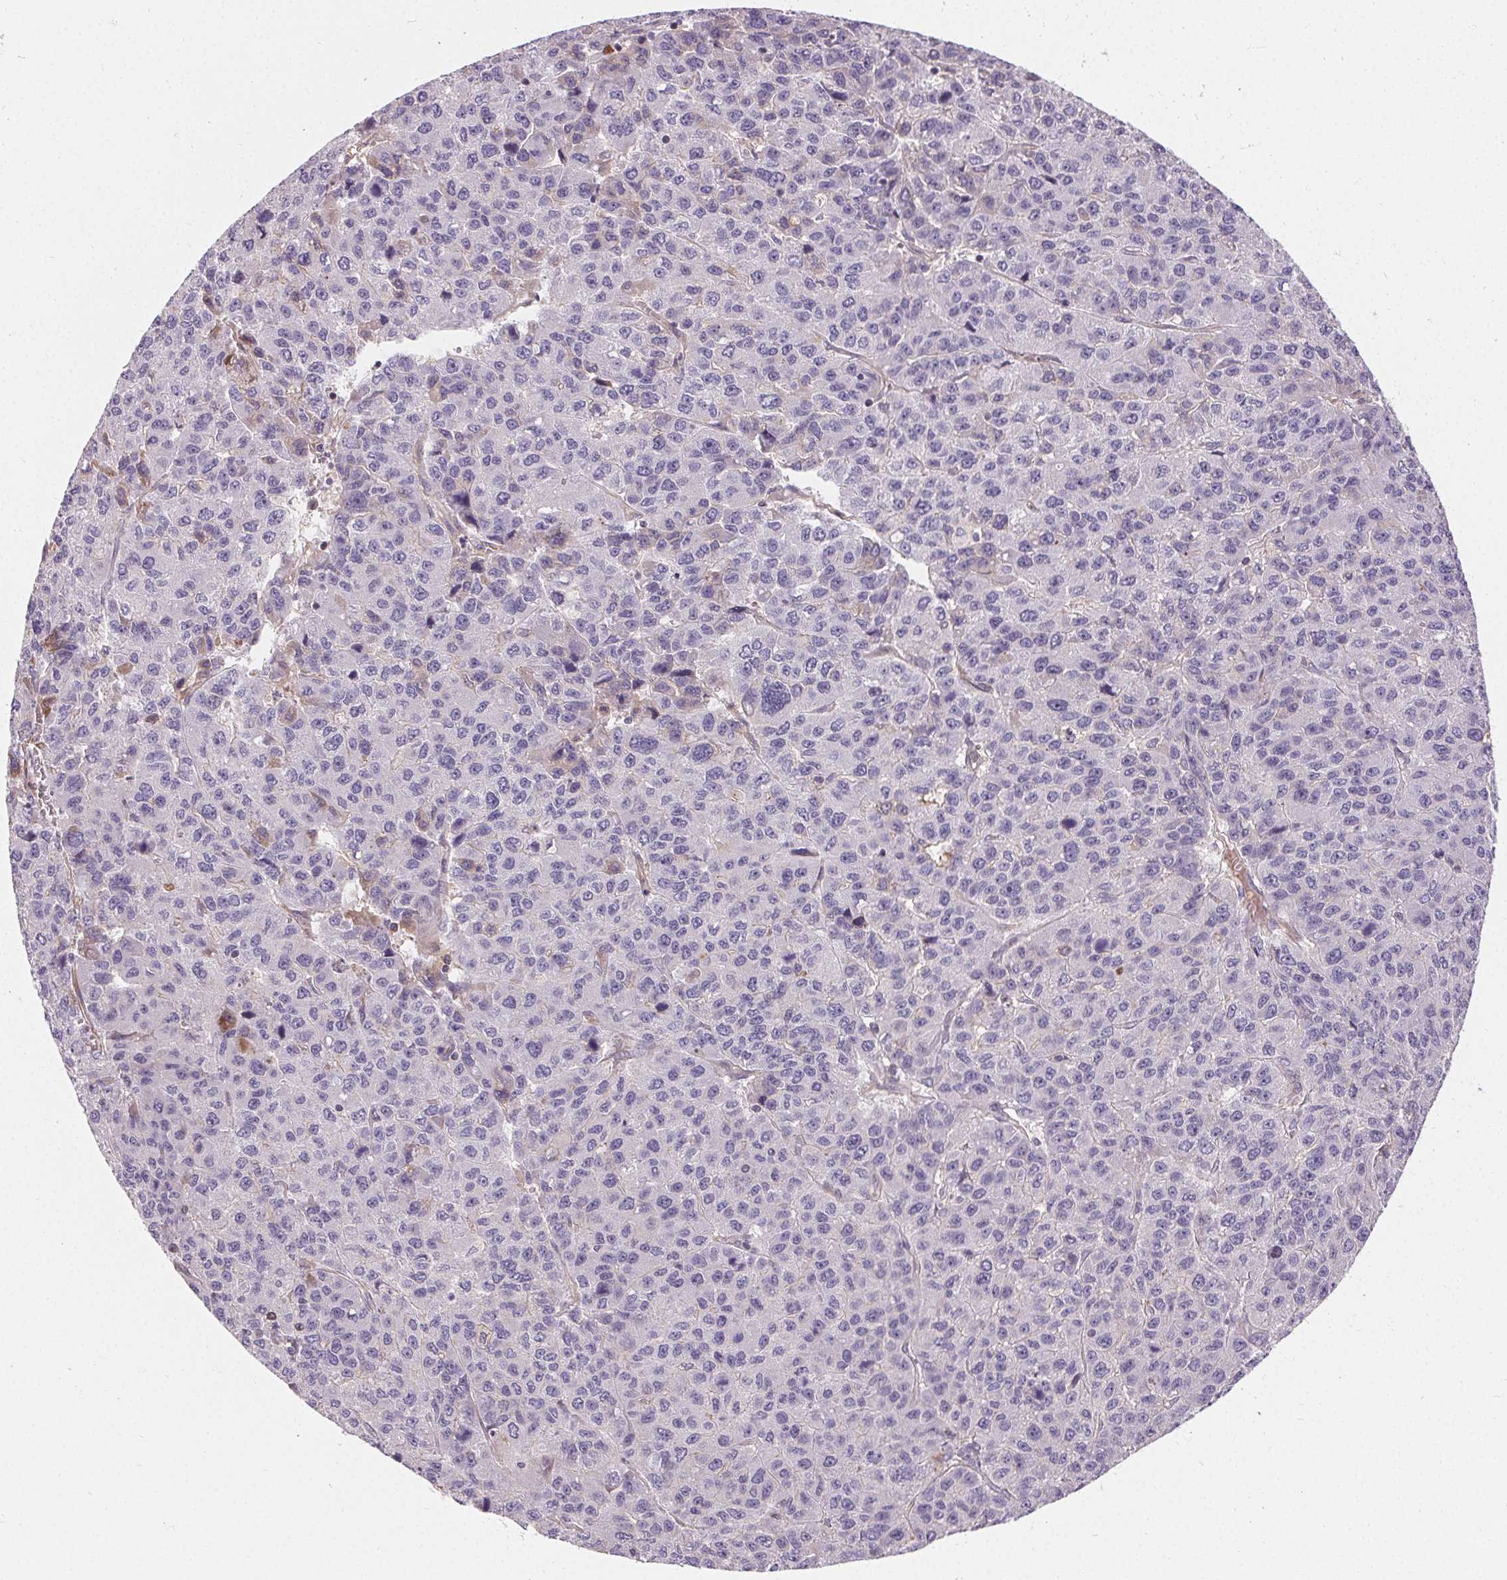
{"staining": {"intensity": "negative", "quantity": "none", "location": "none"}, "tissue": "liver cancer", "cell_type": "Tumor cells", "image_type": "cancer", "snomed": [{"axis": "morphology", "description": "Carcinoma, Hepatocellular, NOS"}, {"axis": "topography", "description": "Liver"}], "caption": "The image shows no significant expression in tumor cells of hepatocellular carcinoma (liver).", "gene": "APLP1", "patient": {"sex": "male", "age": 69}}